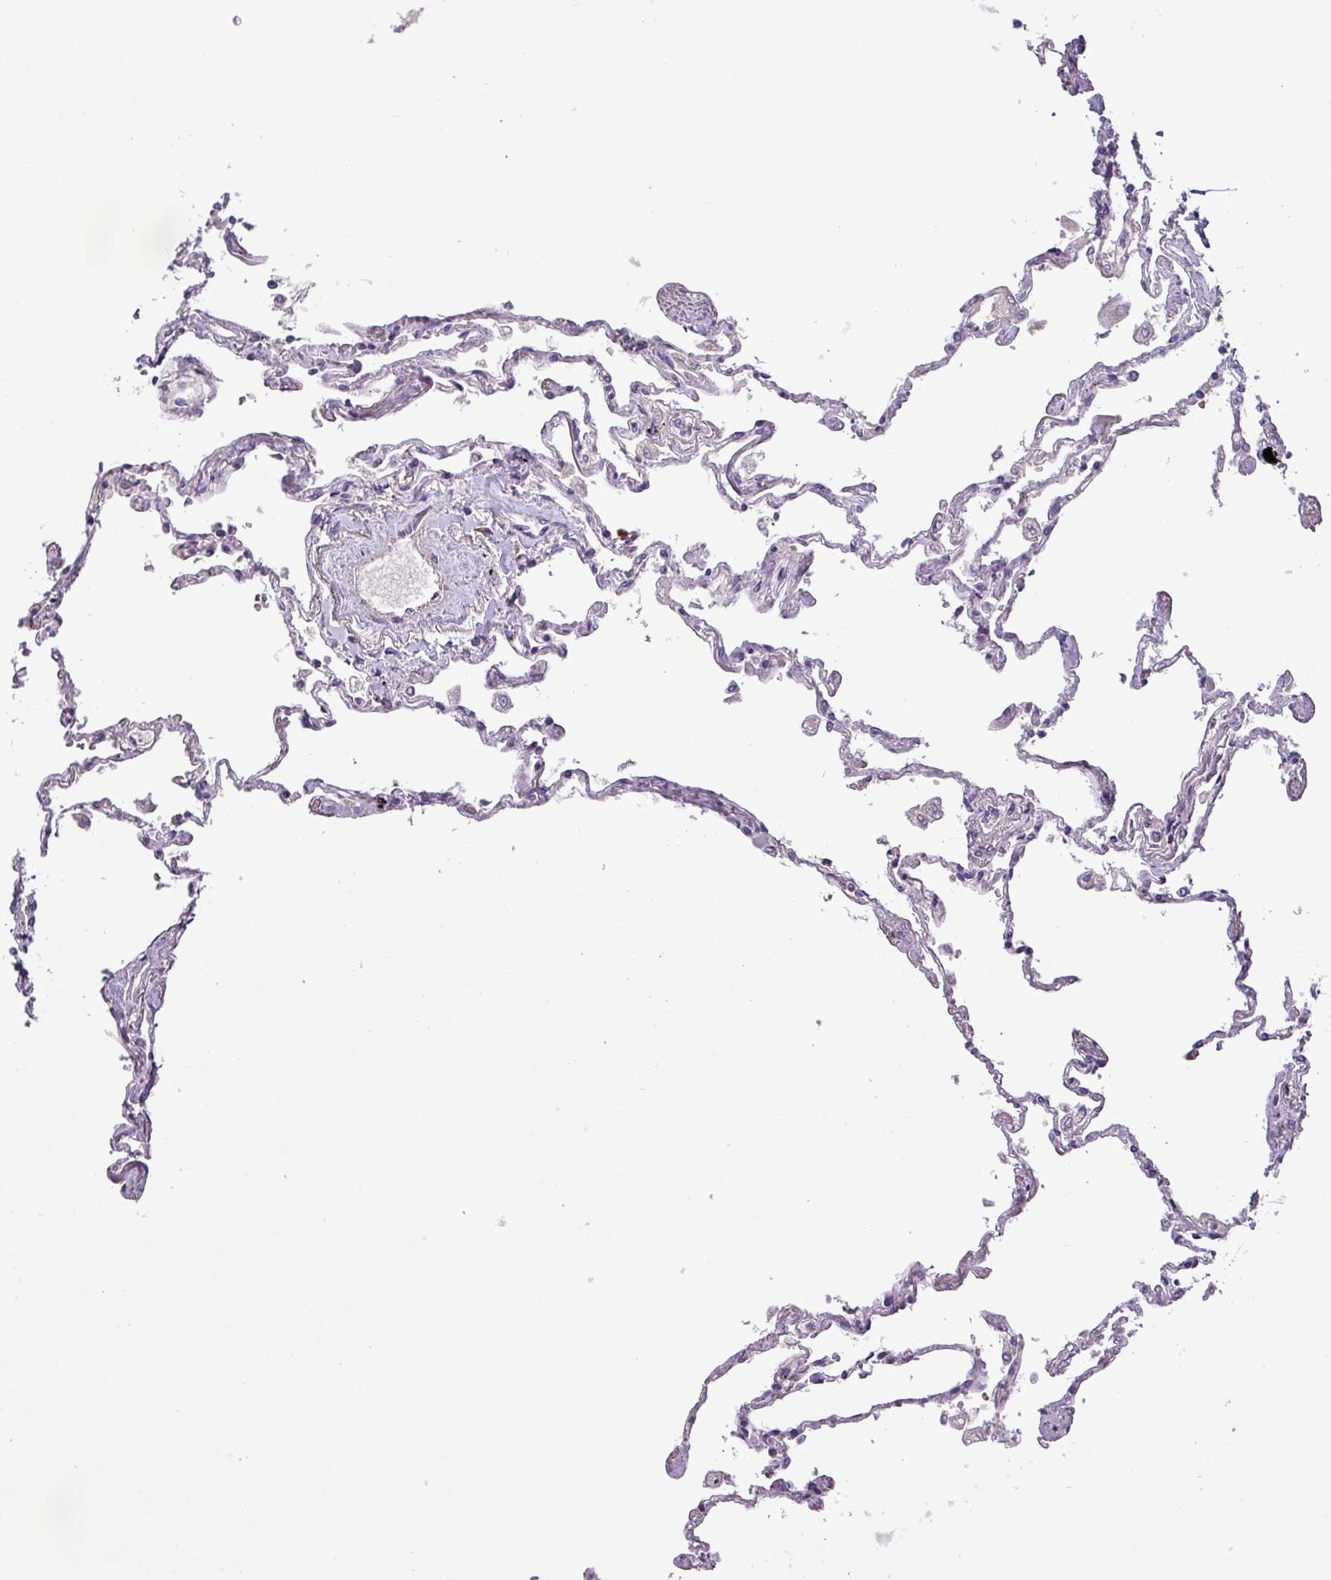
{"staining": {"intensity": "moderate", "quantity": "<25%", "location": "cytoplasmic/membranous"}, "tissue": "lung", "cell_type": "Alveolar cells", "image_type": "normal", "snomed": [{"axis": "morphology", "description": "Normal tissue, NOS"}, {"axis": "topography", "description": "Lung"}], "caption": "Benign lung demonstrates moderate cytoplasmic/membranous positivity in approximately <25% of alveolar cells, visualized by immunohistochemistry.", "gene": "MOCS3", "patient": {"sex": "female", "age": 67}}